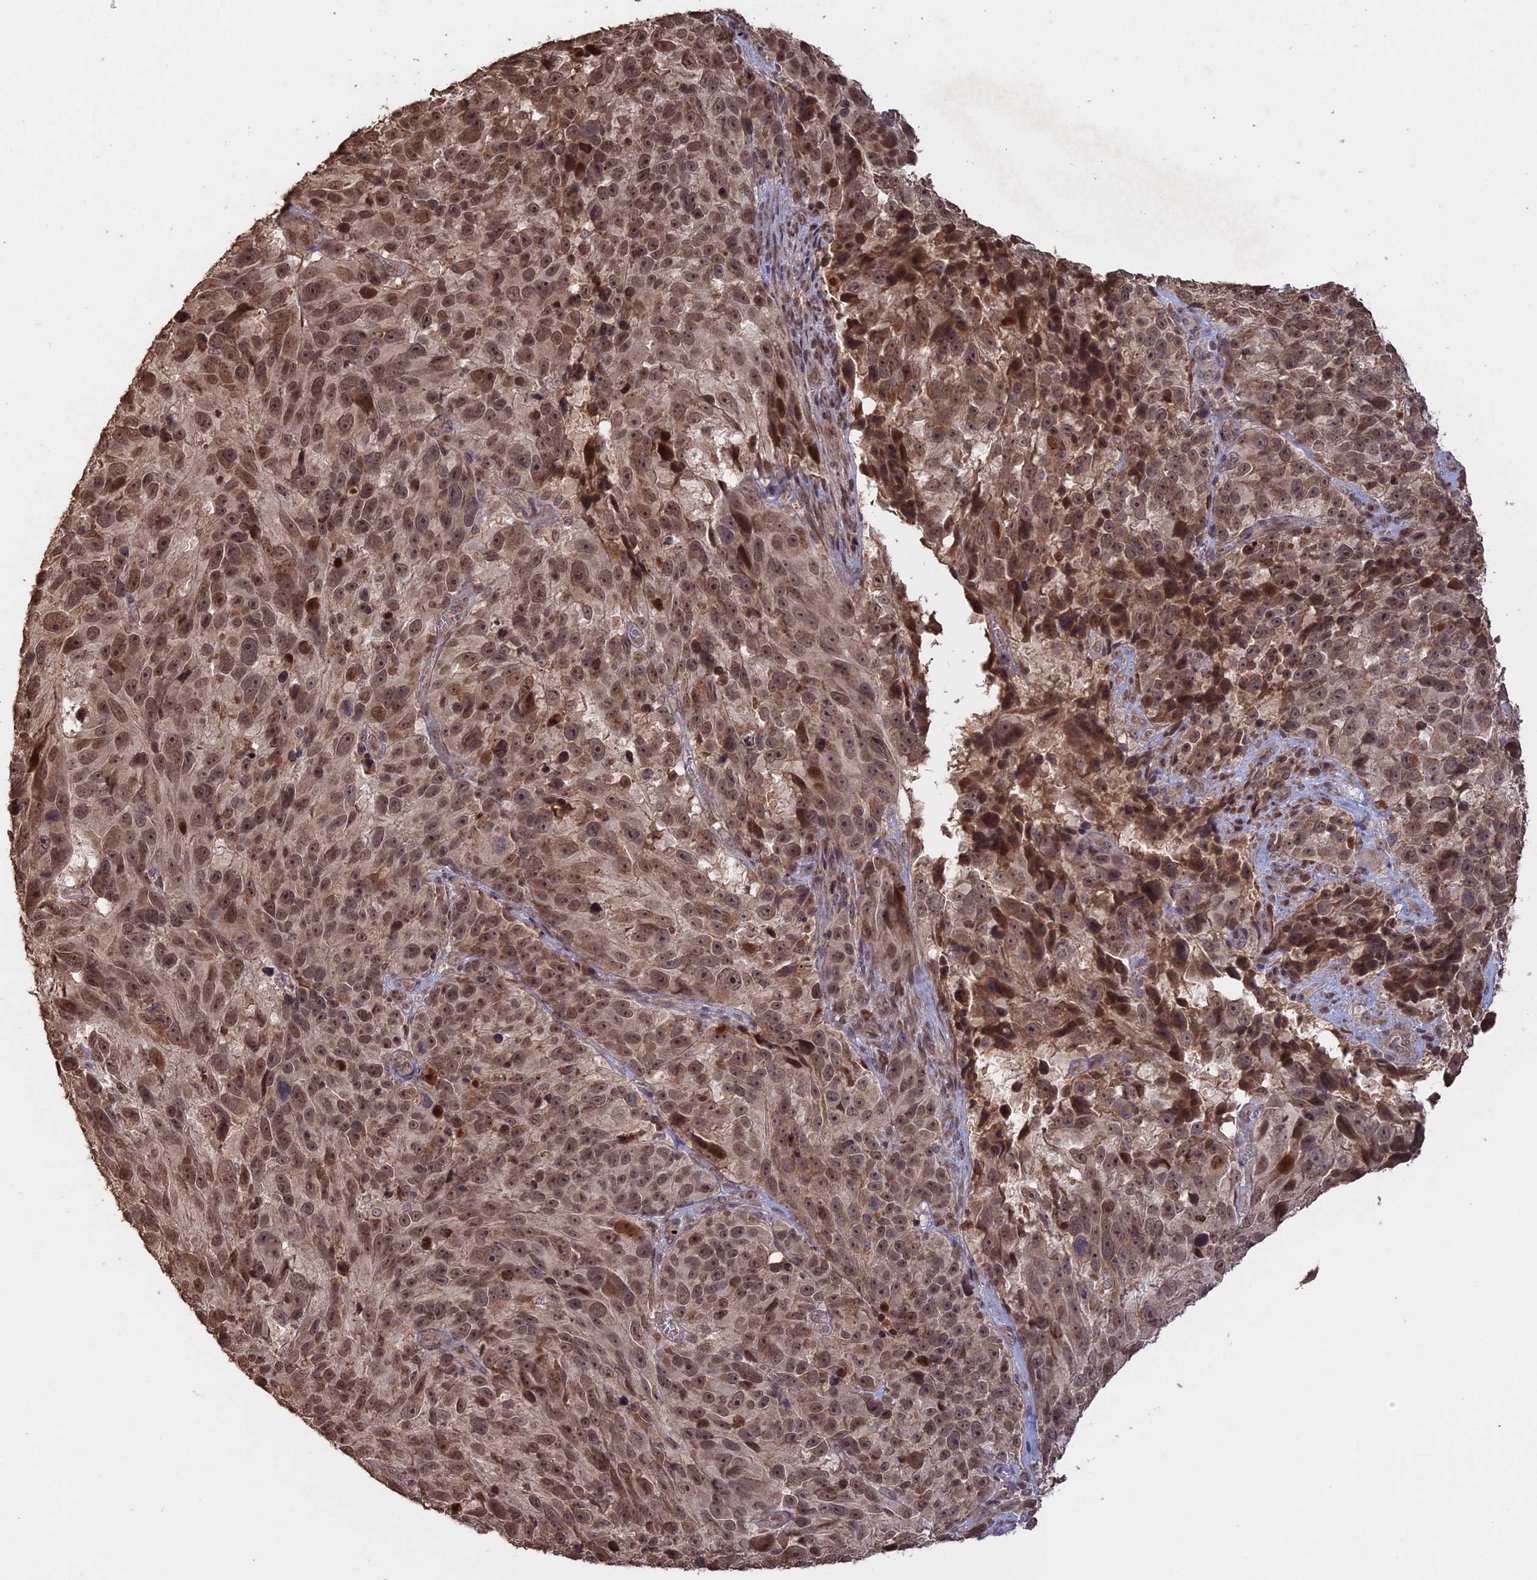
{"staining": {"intensity": "moderate", "quantity": ">75%", "location": "nuclear"}, "tissue": "melanoma", "cell_type": "Tumor cells", "image_type": "cancer", "snomed": [{"axis": "morphology", "description": "Malignant melanoma, NOS"}, {"axis": "topography", "description": "Skin"}], "caption": "The immunohistochemical stain labels moderate nuclear staining in tumor cells of malignant melanoma tissue. (DAB (3,3'-diaminobenzidine) = brown stain, brightfield microscopy at high magnification).", "gene": "FAM210B", "patient": {"sex": "male", "age": 84}}